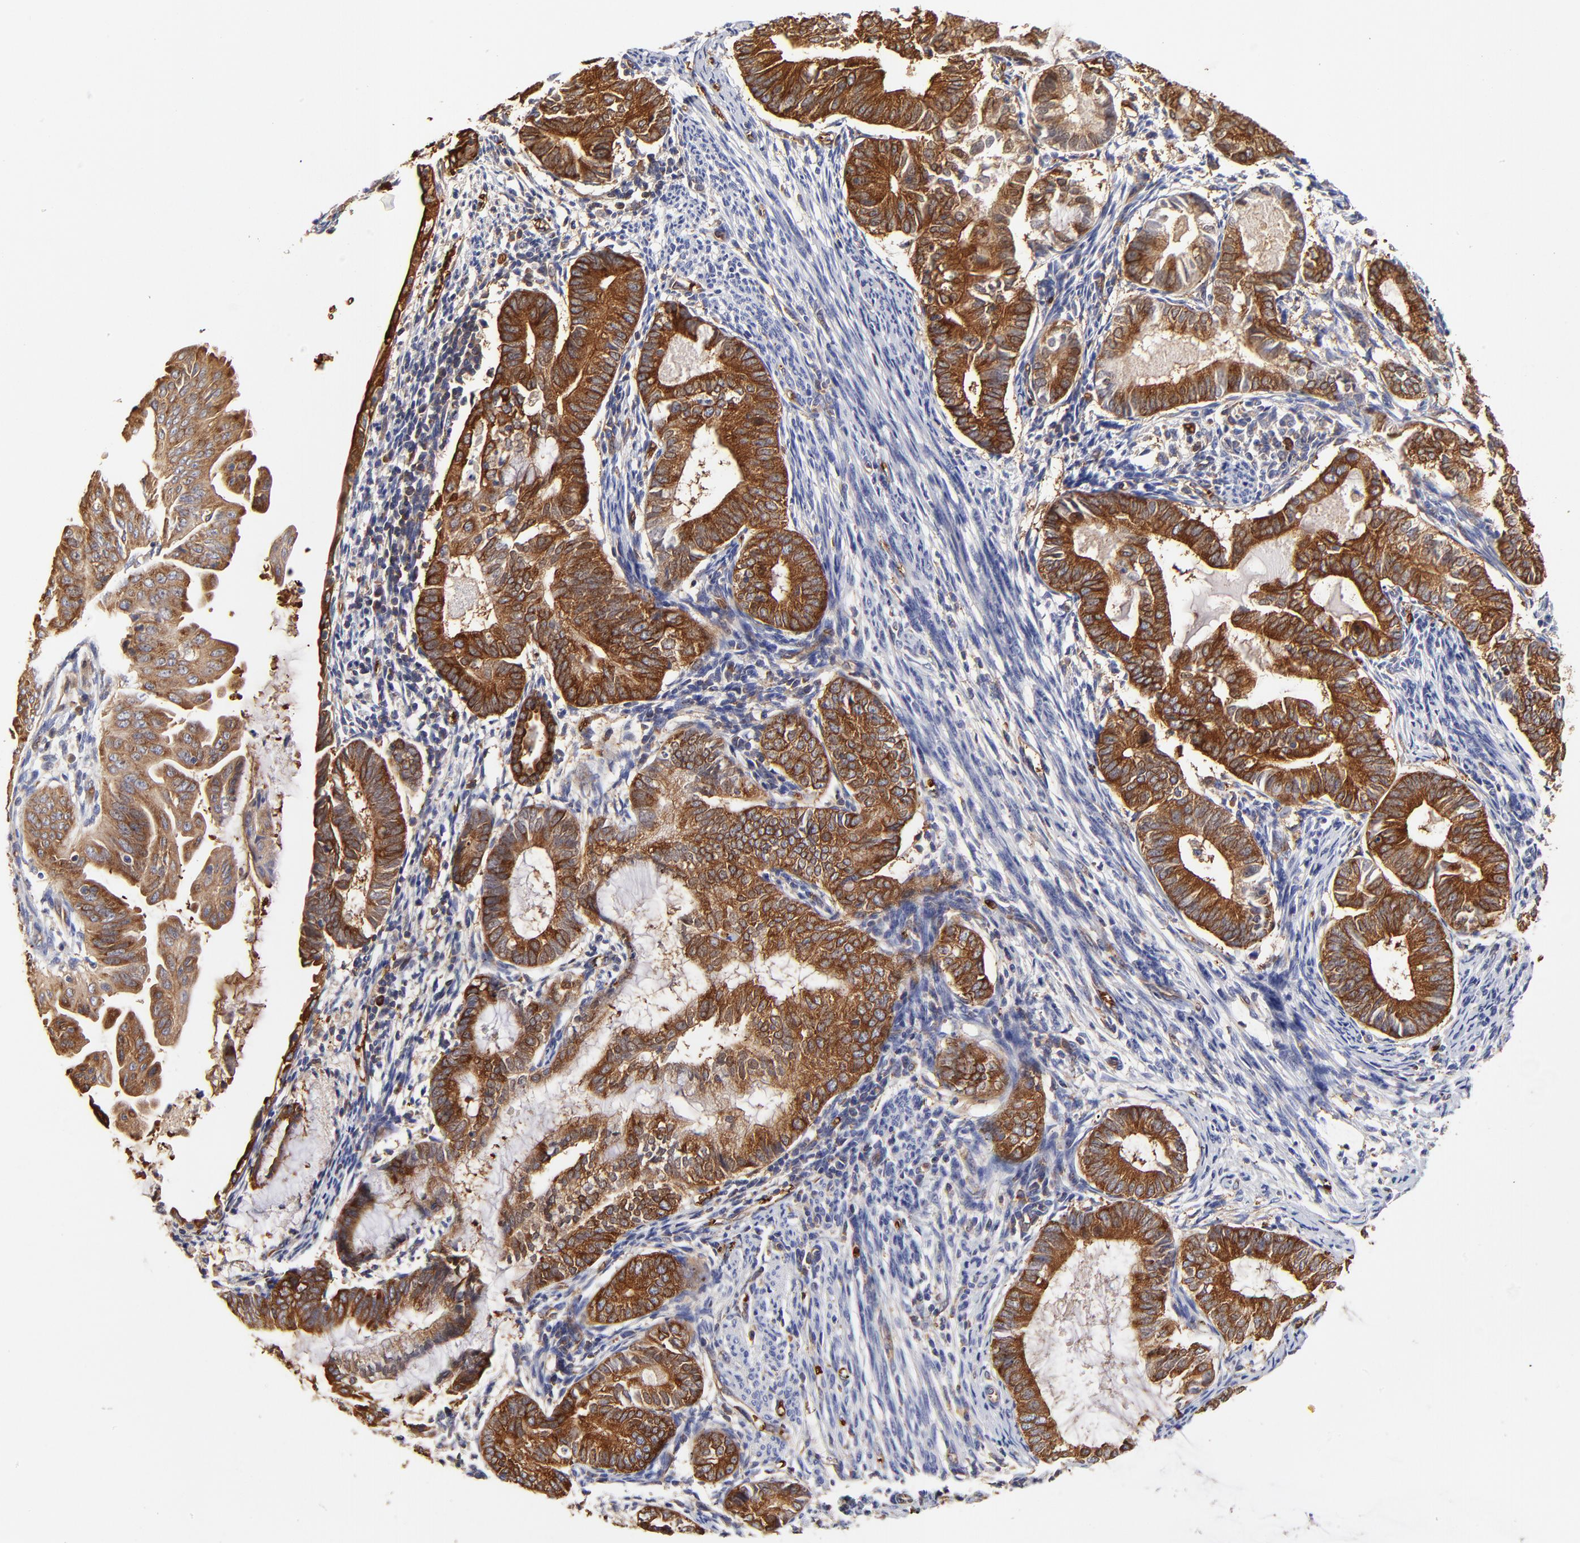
{"staining": {"intensity": "strong", "quantity": ">75%", "location": "cytoplasmic/membranous"}, "tissue": "endometrial cancer", "cell_type": "Tumor cells", "image_type": "cancer", "snomed": [{"axis": "morphology", "description": "Adenocarcinoma, NOS"}, {"axis": "topography", "description": "Endometrium"}], "caption": "Human endometrial cancer stained for a protein (brown) shows strong cytoplasmic/membranous positive positivity in about >75% of tumor cells.", "gene": "CD2AP", "patient": {"sex": "female", "age": 63}}